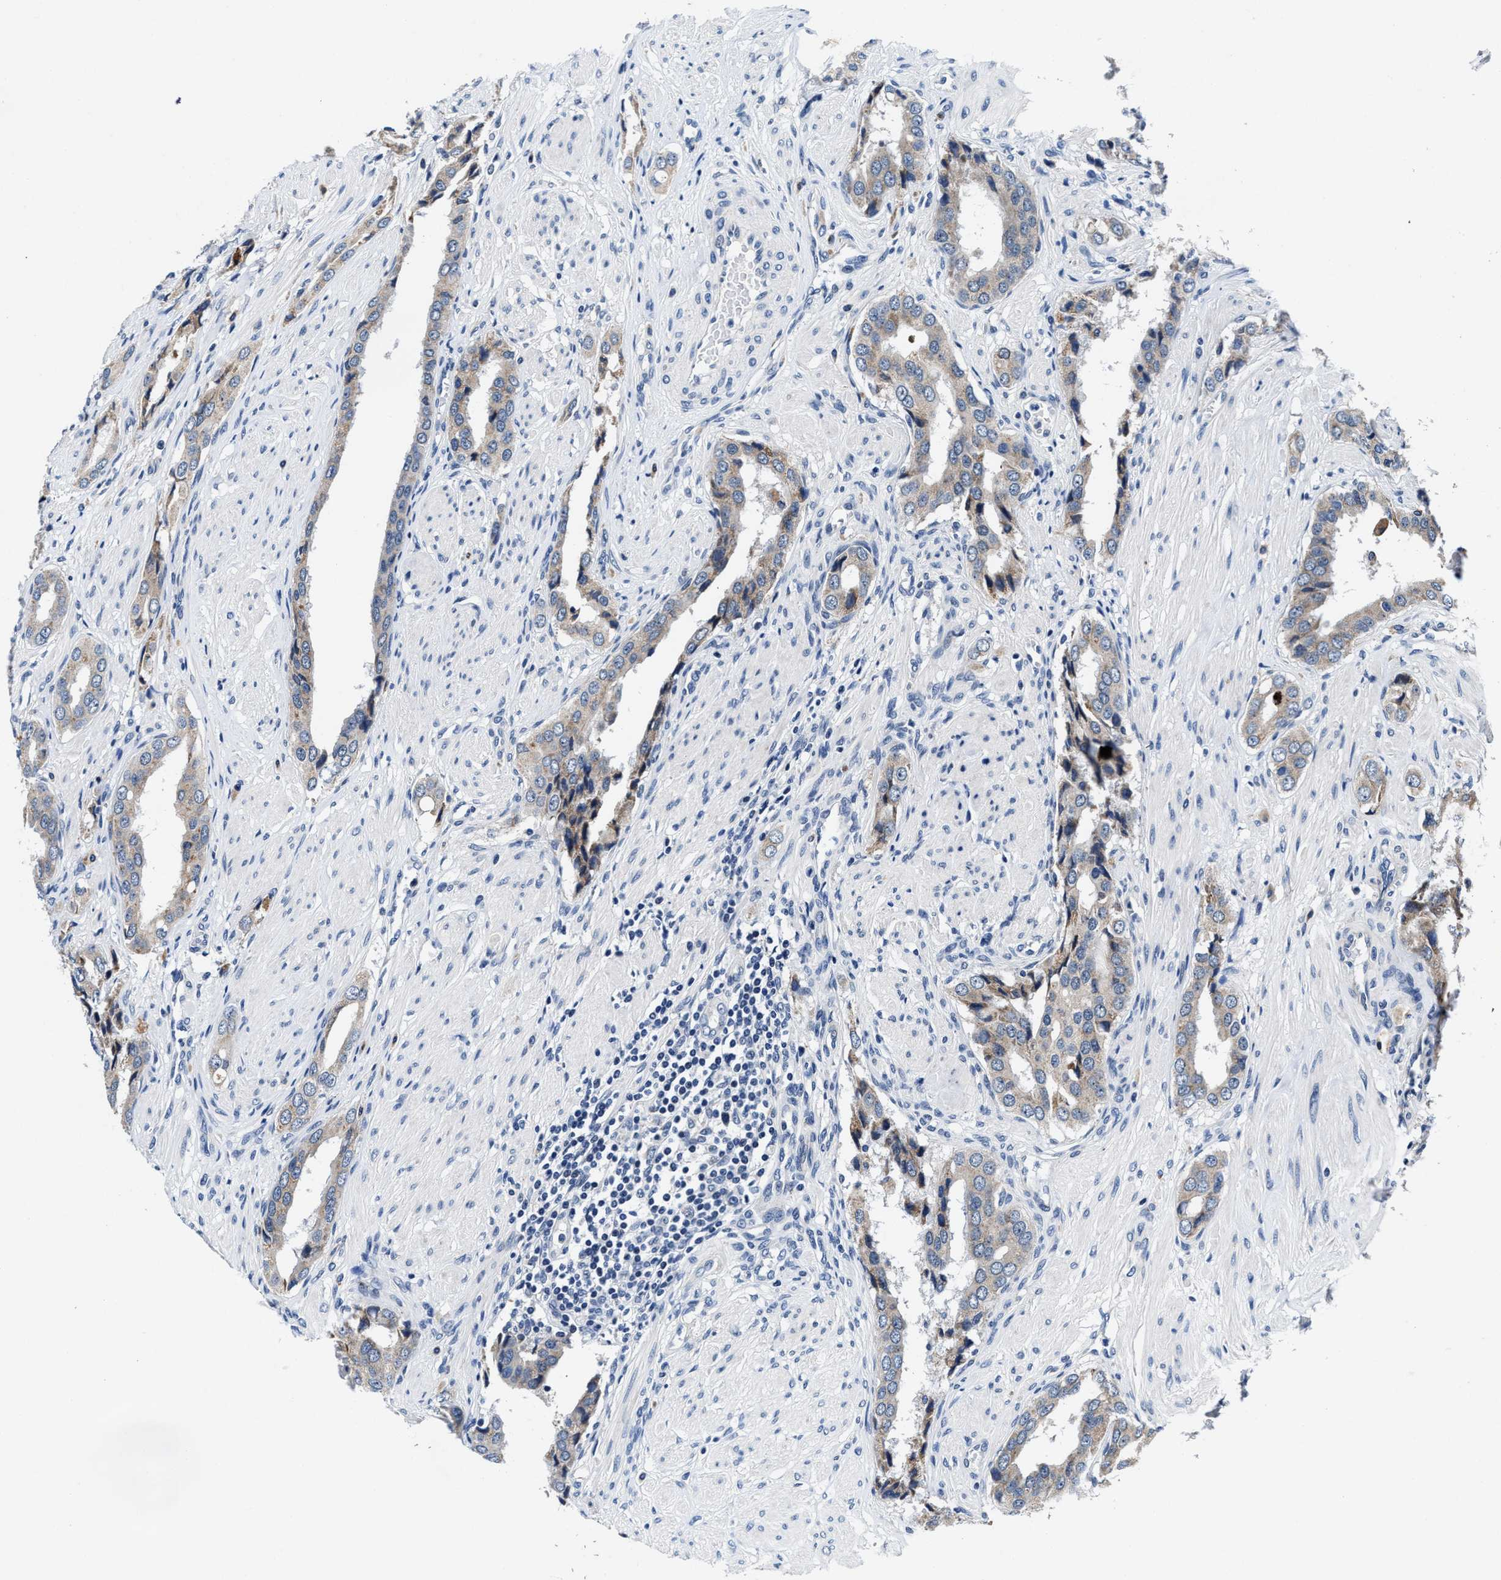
{"staining": {"intensity": "weak", "quantity": "<25%", "location": "cytoplasmic/membranous"}, "tissue": "prostate cancer", "cell_type": "Tumor cells", "image_type": "cancer", "snomed": [{"axis": "morphology", "description": "Adenocarcinoma, High grade"}, {"axis": "topography", "description": "Prostate"}], "caption": "High magnification brightfield microscopy of high-grade adenocarcinoma (prostate) stained with DAB (brown) and counterstained with hematoxylin (blue): tumor cells show no significant staining. (DAB (3,3'-diaminobenzidine) immunohistochemistry, high magnification).", "gene": "TMEM53", "patient": {"sex": "male", "age": 52}}